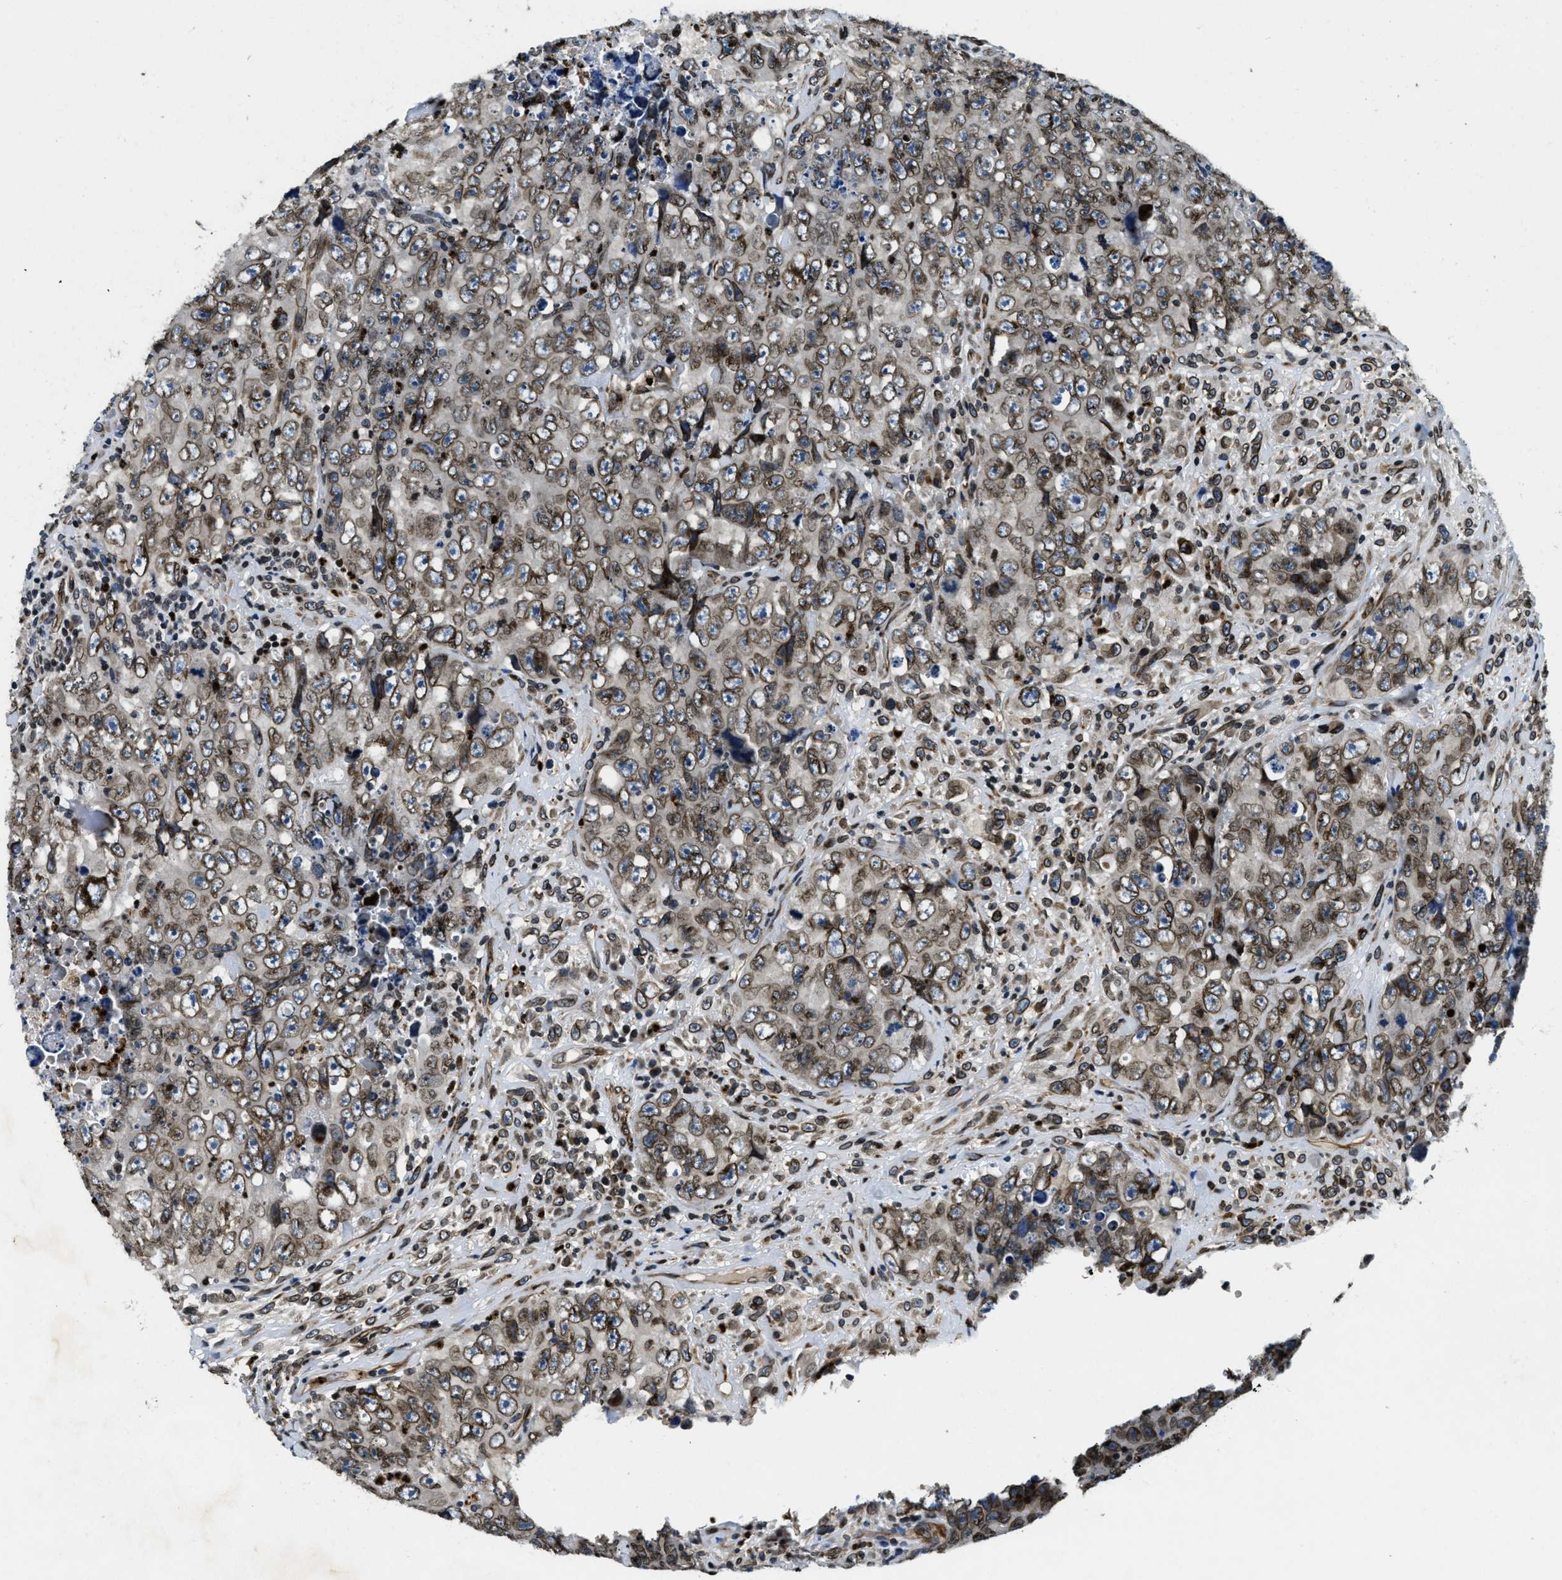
{"staining": {"intensity": "moderate", "quantity": ">75%", "location": "cytoplasmic/membranous,nuclear"}, "tissue": "testis cancer", "cell_type": "Tumor cells", "image_type": "cancer", "snomed": [{"axis": "morphology", "description": "Carcinoma, Embryonal, NOS"}, {"axis": "topography", "description": "Testis"}], "caption": "A photomicrograph showing moderate cytoplasmic/membranous and nuclear positivity in approximately >75% of tumor cells in embryonal carcinoma (testis), as visualized by brown immunohistochemical staining.", "gene": "ZC3HC1", "patient": {"sex": "male", "age": 32}}